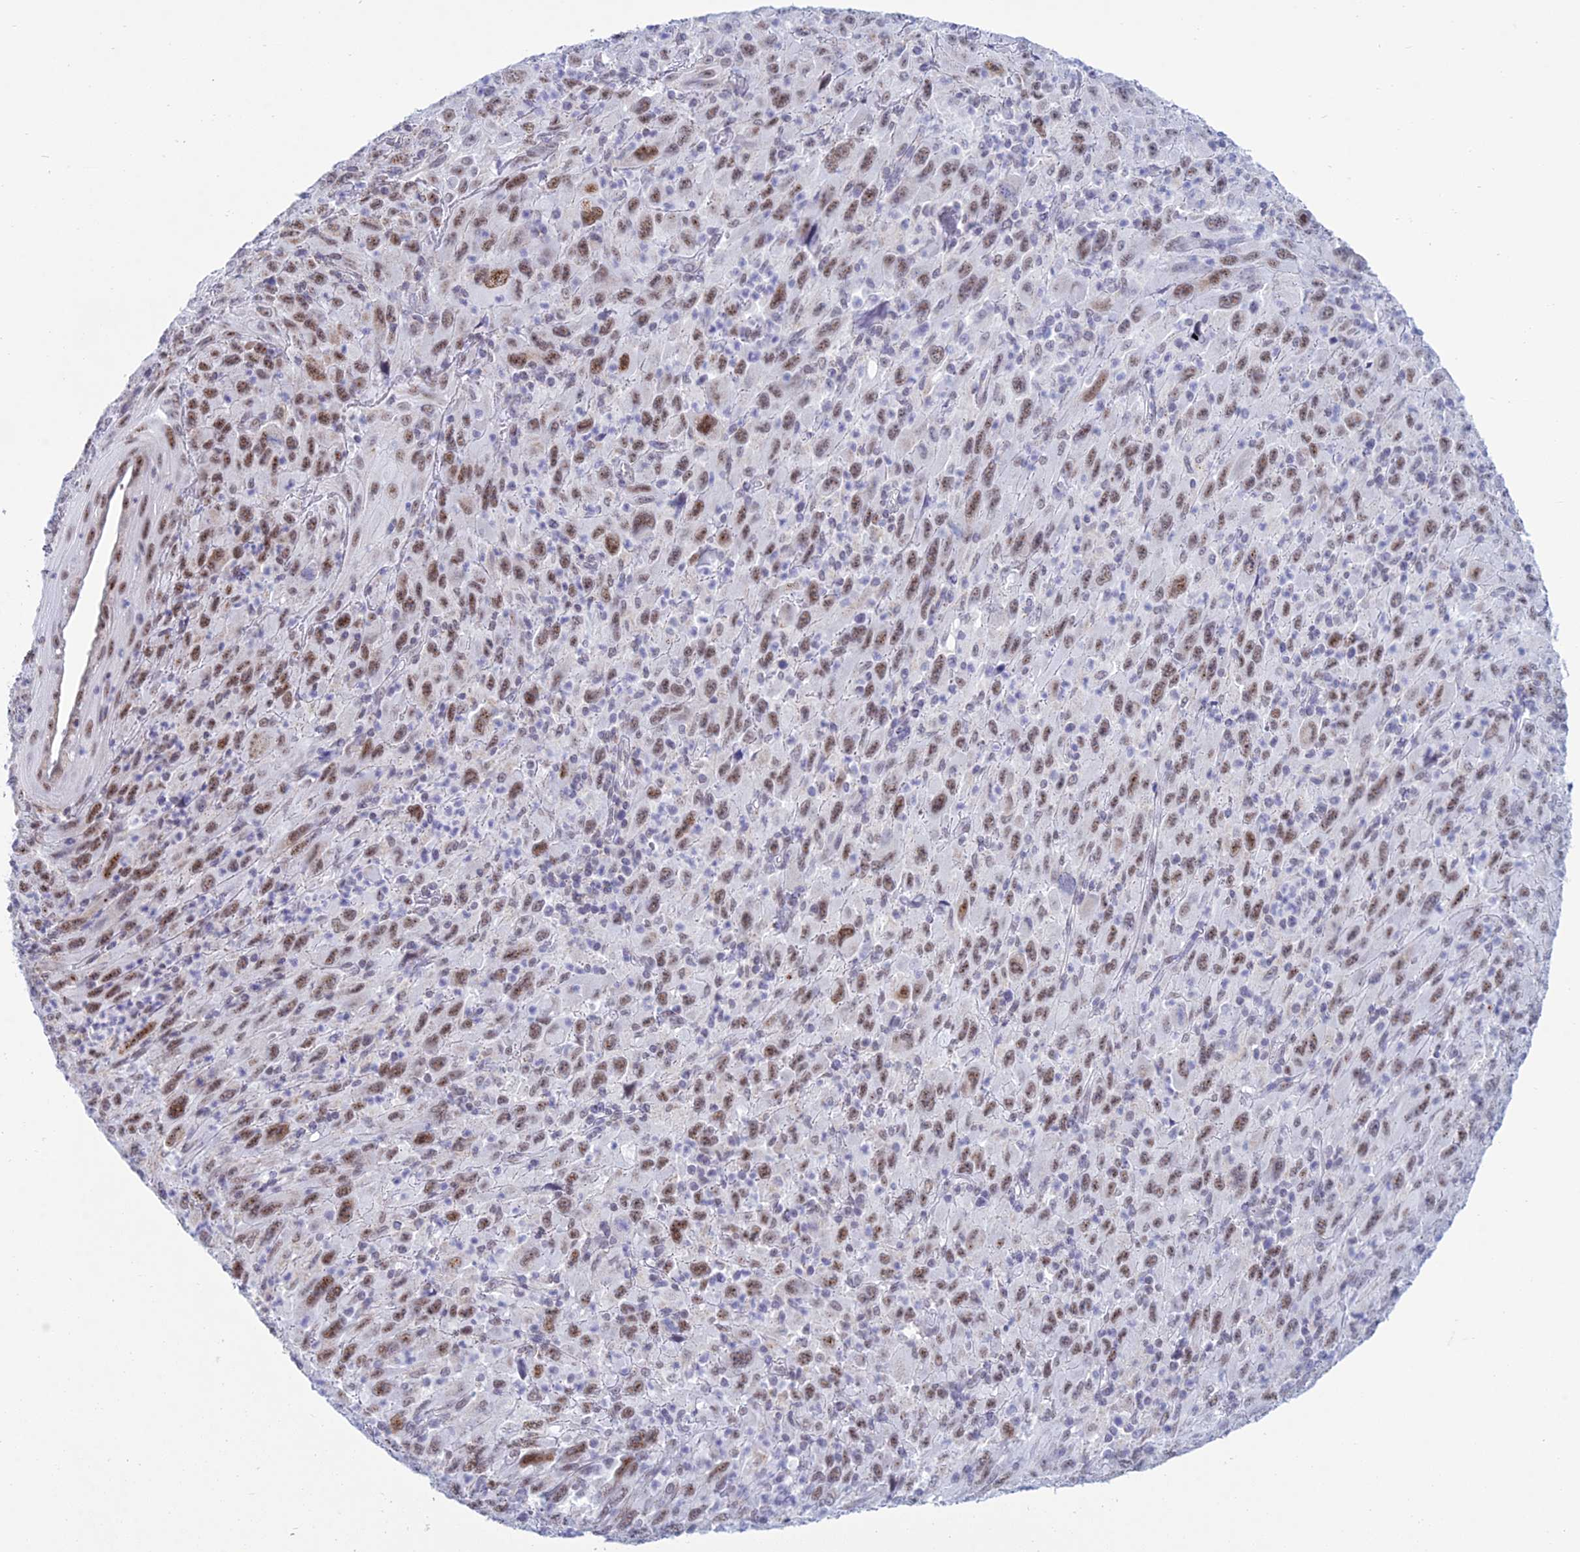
{"staining": {"intensity": "moderate", "quantity": ">75%", "location": "nuclear"}, "tissue": "melanoma", "cell_type": "Tumor cells", "image_type": "cancer", "snomed": [{"axis": "morphology", "description": "Malignant melanoma, Metastatic site"}, {"axis": "topography", "description": "Skin"}], "caption": "Immunohistochemistry photomicrograph of malignant melanoma (metastatic site) stained for a protein (brown), which exhibits medium levels of moderate nuclear staining in about >75% of tumor cells.", "gene": "KLF14", "patient": {"sex": "female", "age": 56}}